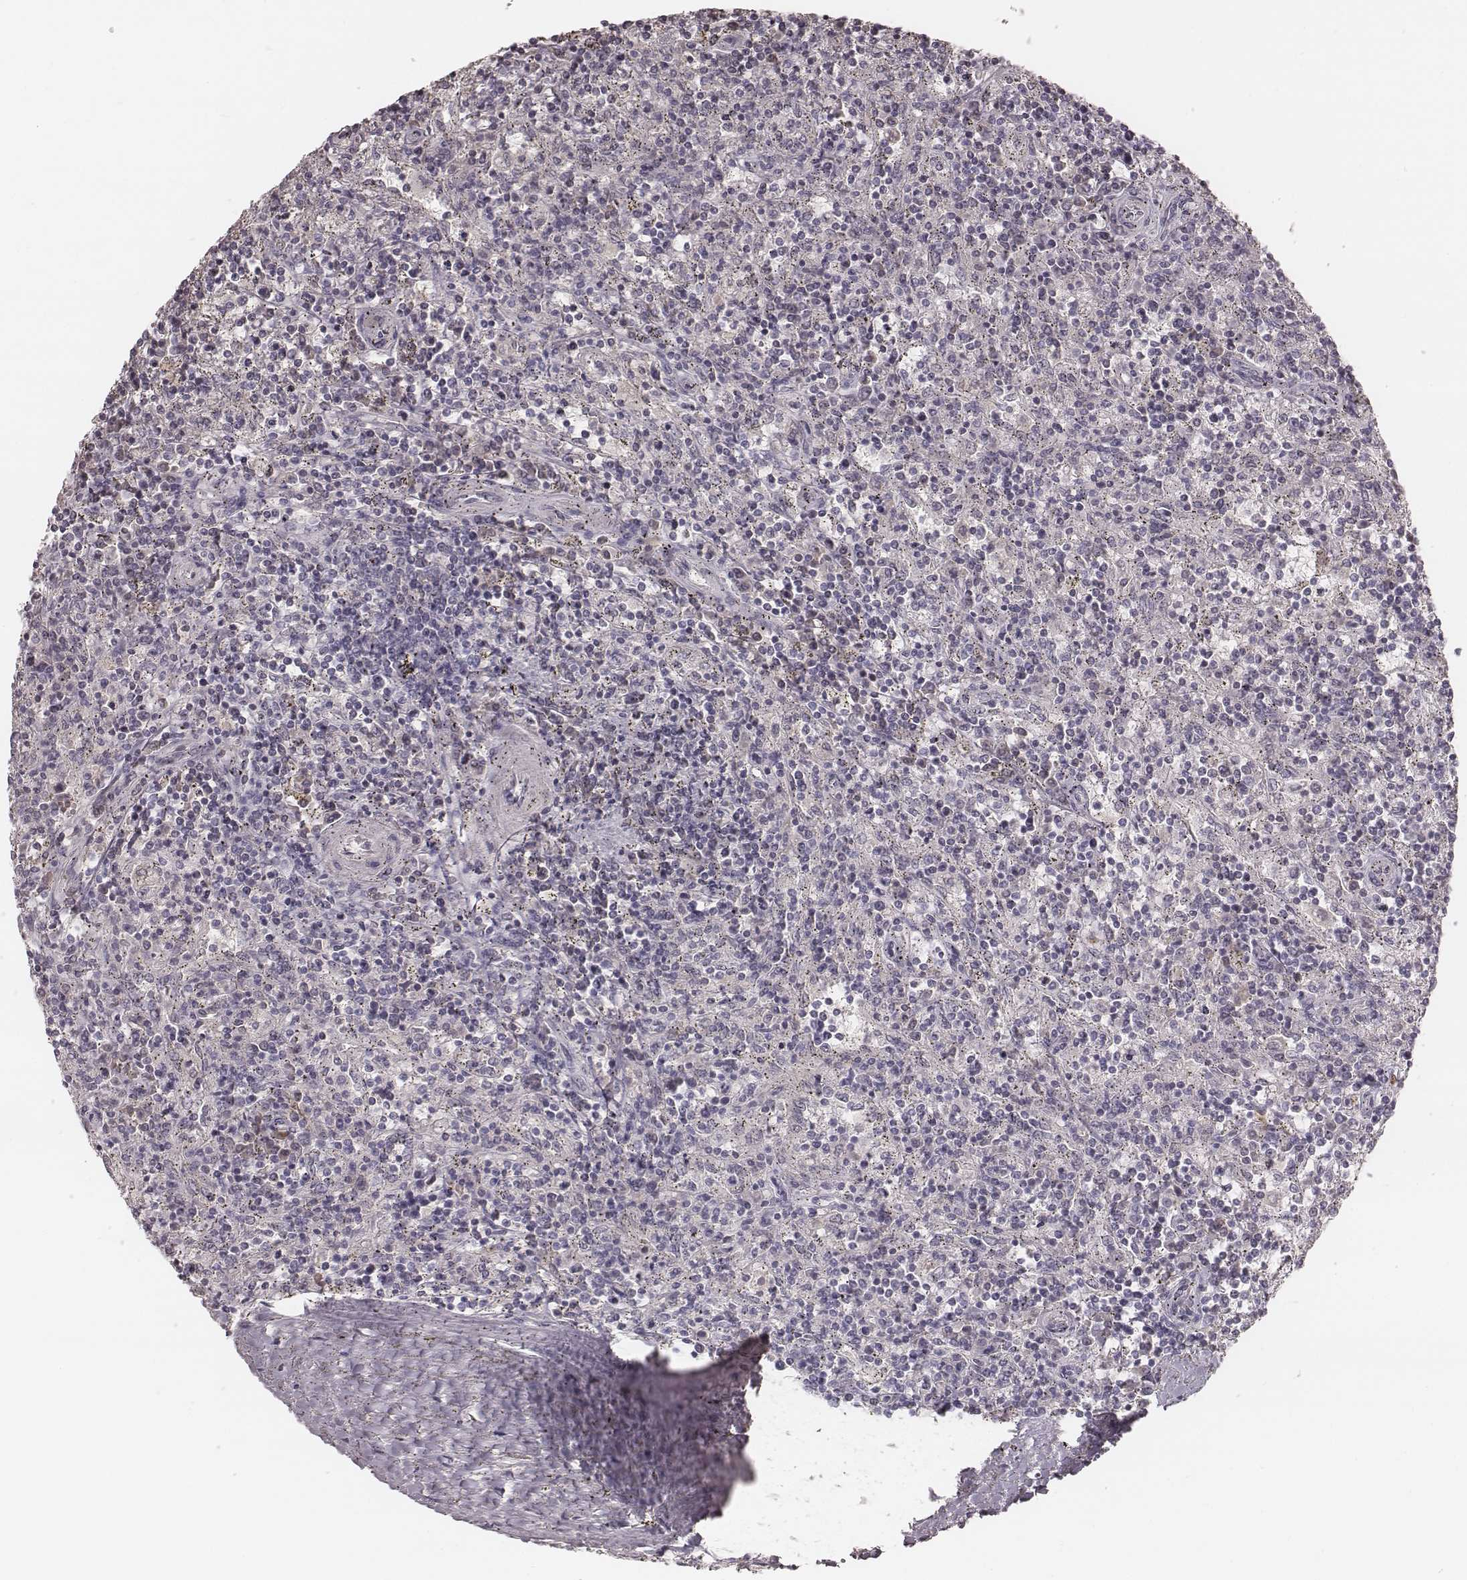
{"staining": {"intensity": "negative", "quantity": "none", "location": "none"}, "tissue": "lymphoma", "cell_type": "Tumor cells", "image_type": "cancer", "snomed": [{"axis": "morphology", "description": "Malignant lymphoma, non-Hodgkin's type, Low grade"}, {"axis": "topography", "description": "Spleen"}], "caption": "Tumor cells show no significant protein expression in malignant lymphoma, non-Hodgkin's type (low-grade). (Immunohistochemistry, brightfield microscopy, high magnification).", "gene": "SMIM24", "patient": {"sex": "male", "age": 62}}